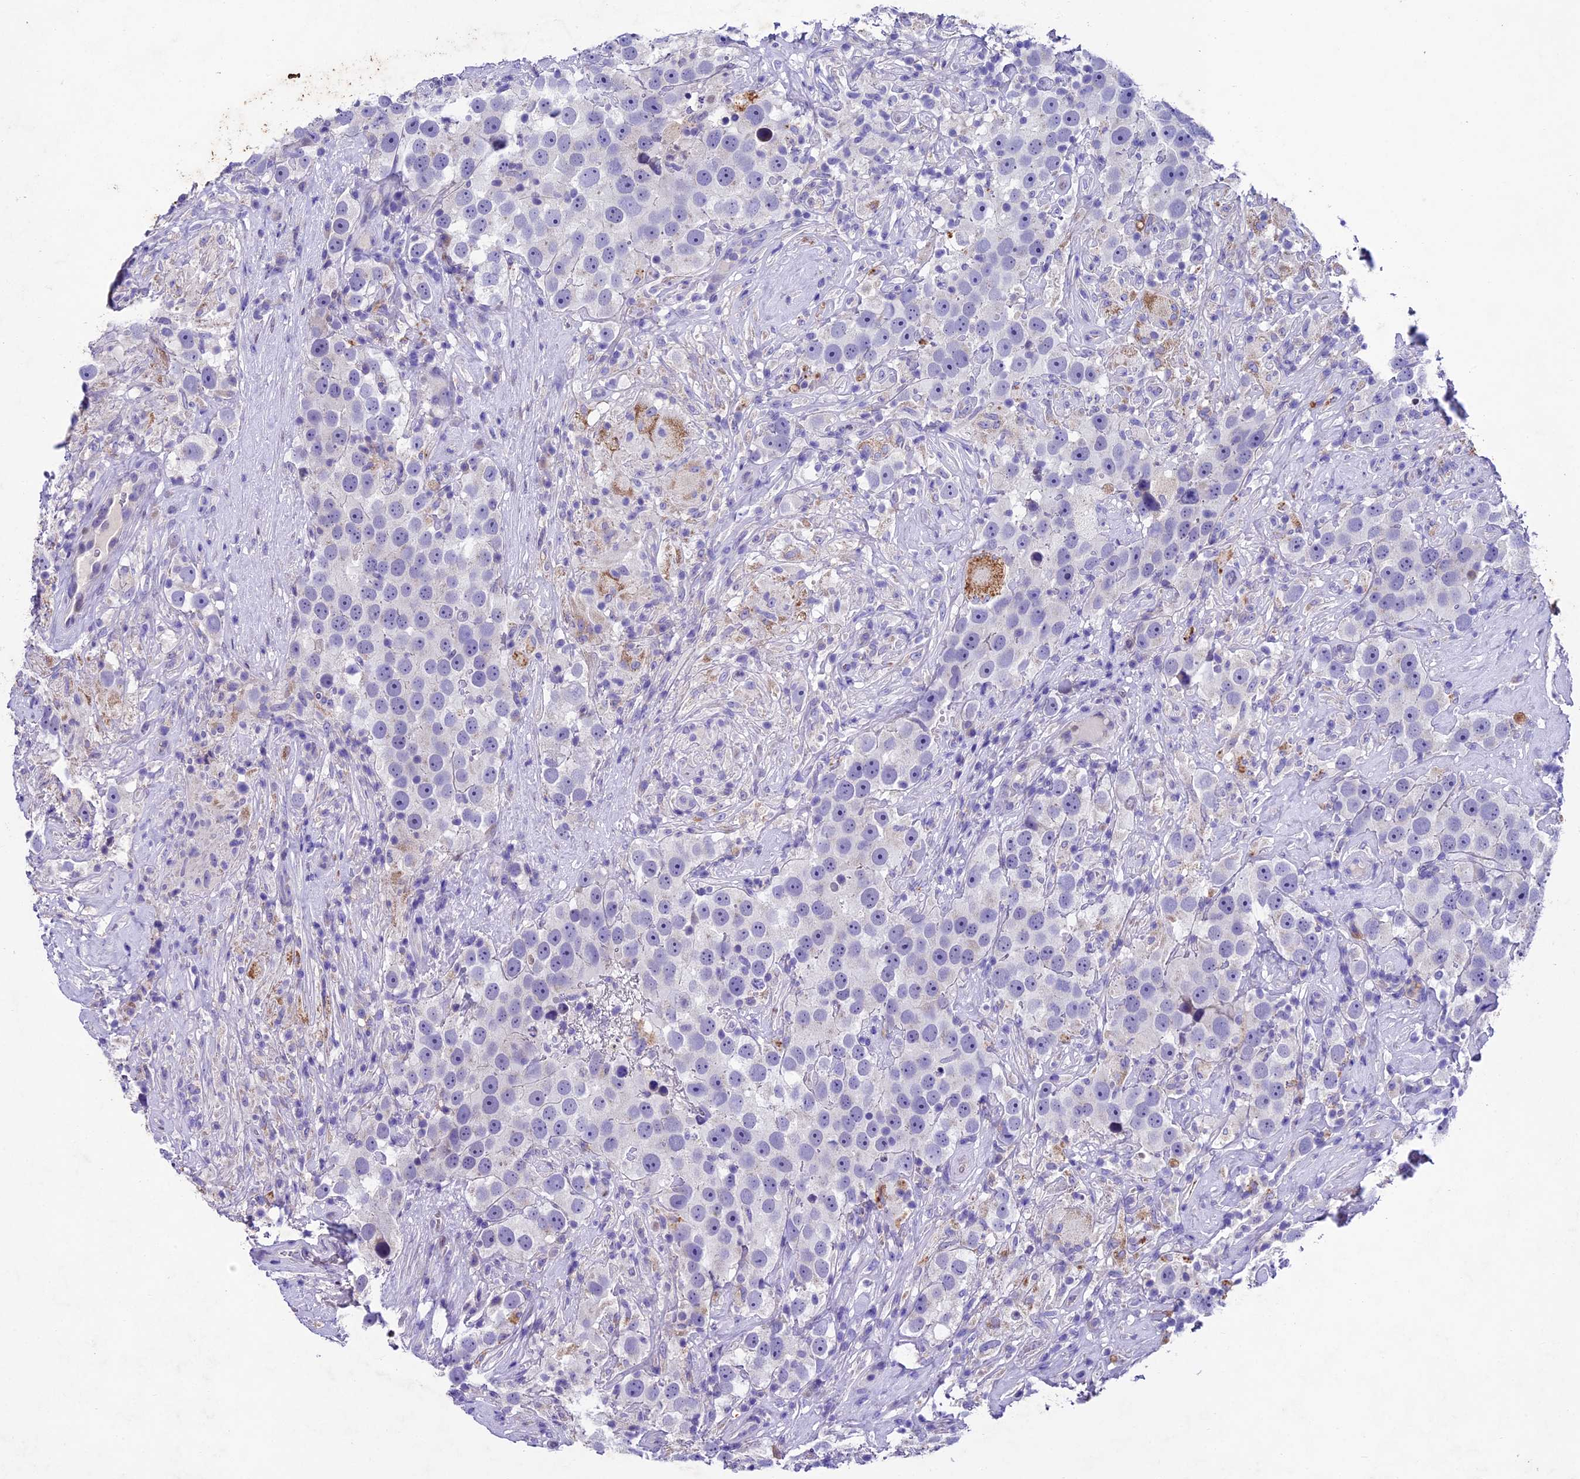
{"staining": {"intensity": "negative", "quantity": "none", "location": "none"}, "tissue": "testis cancer", "cell_type": "Tumor cells", "image_type": "cancer", "snomed": [{"axis": "morphology", "description": "Seminoma, NOS"}, {"axis": "topography", "description": "Testis"}], "caption": "The immunohistochemistry (IHC) image has no significant expression in tumor cells of seminoma (testis) tissue.", "gene": "IFT140", "patient": {"sex": "male", "age": 49}}